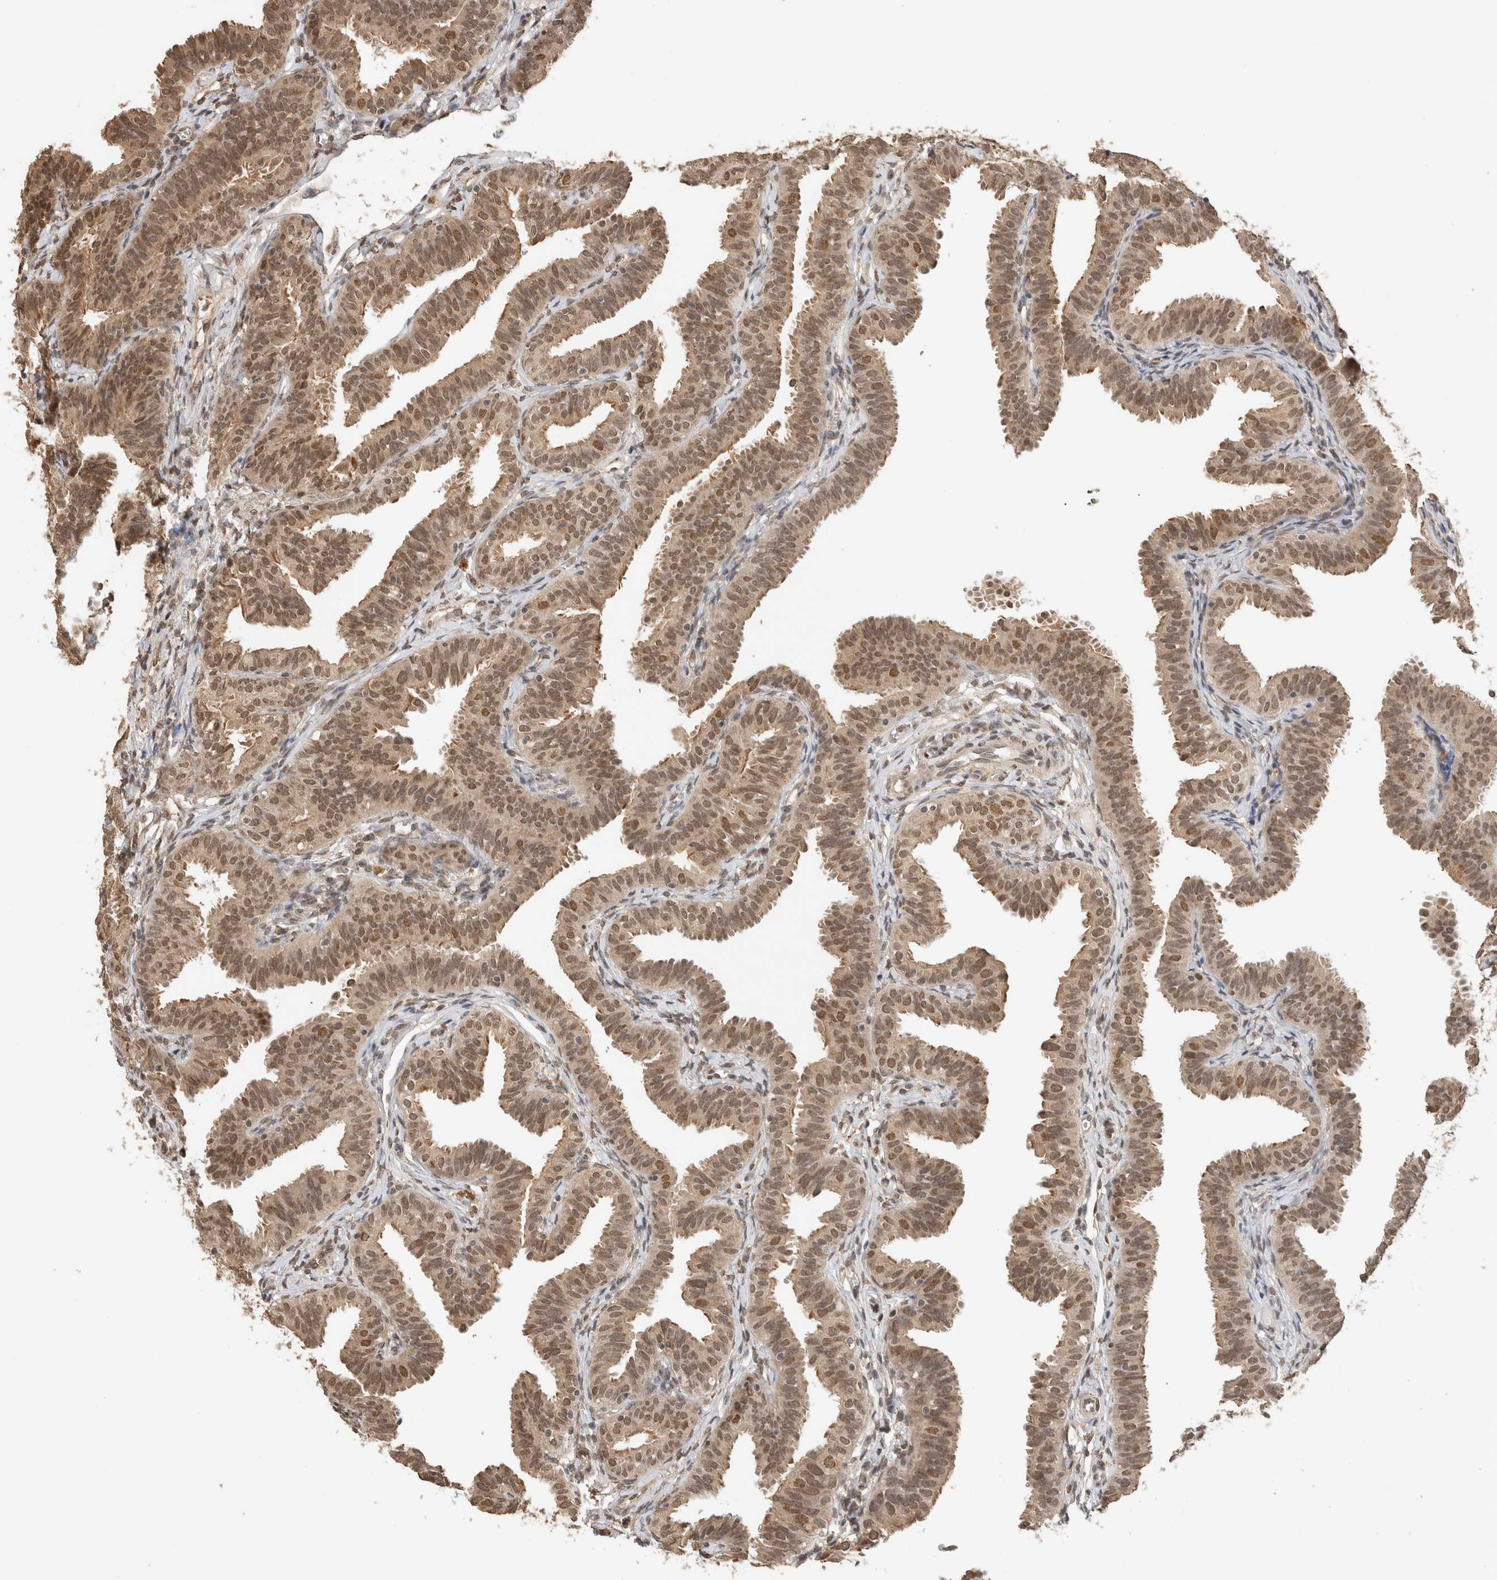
{"staining": {"intensity": "moderate", "quantity": ">75%", "location": "cytoplasmic/membranous,nuclear"}, "tissue": "fallopian tube", "cell_type": "Glandular cells", "image_type": "normal", "snomed": [{"axis": "morphology", "description": "Normal tissue, NOS"}, {"axis": "topography", "description": "Fallopian tube"}], "caption": "A histopathology image of human fallopian tube stained for a protein displays moderate cytoplasmic/membranous,nuclear brown staining in glandular cells. (DAB = brown stain, brightfield microscopy at high magnification).", "gene": "C1orf21", "patient": {"sex": "female", "age": 35}}